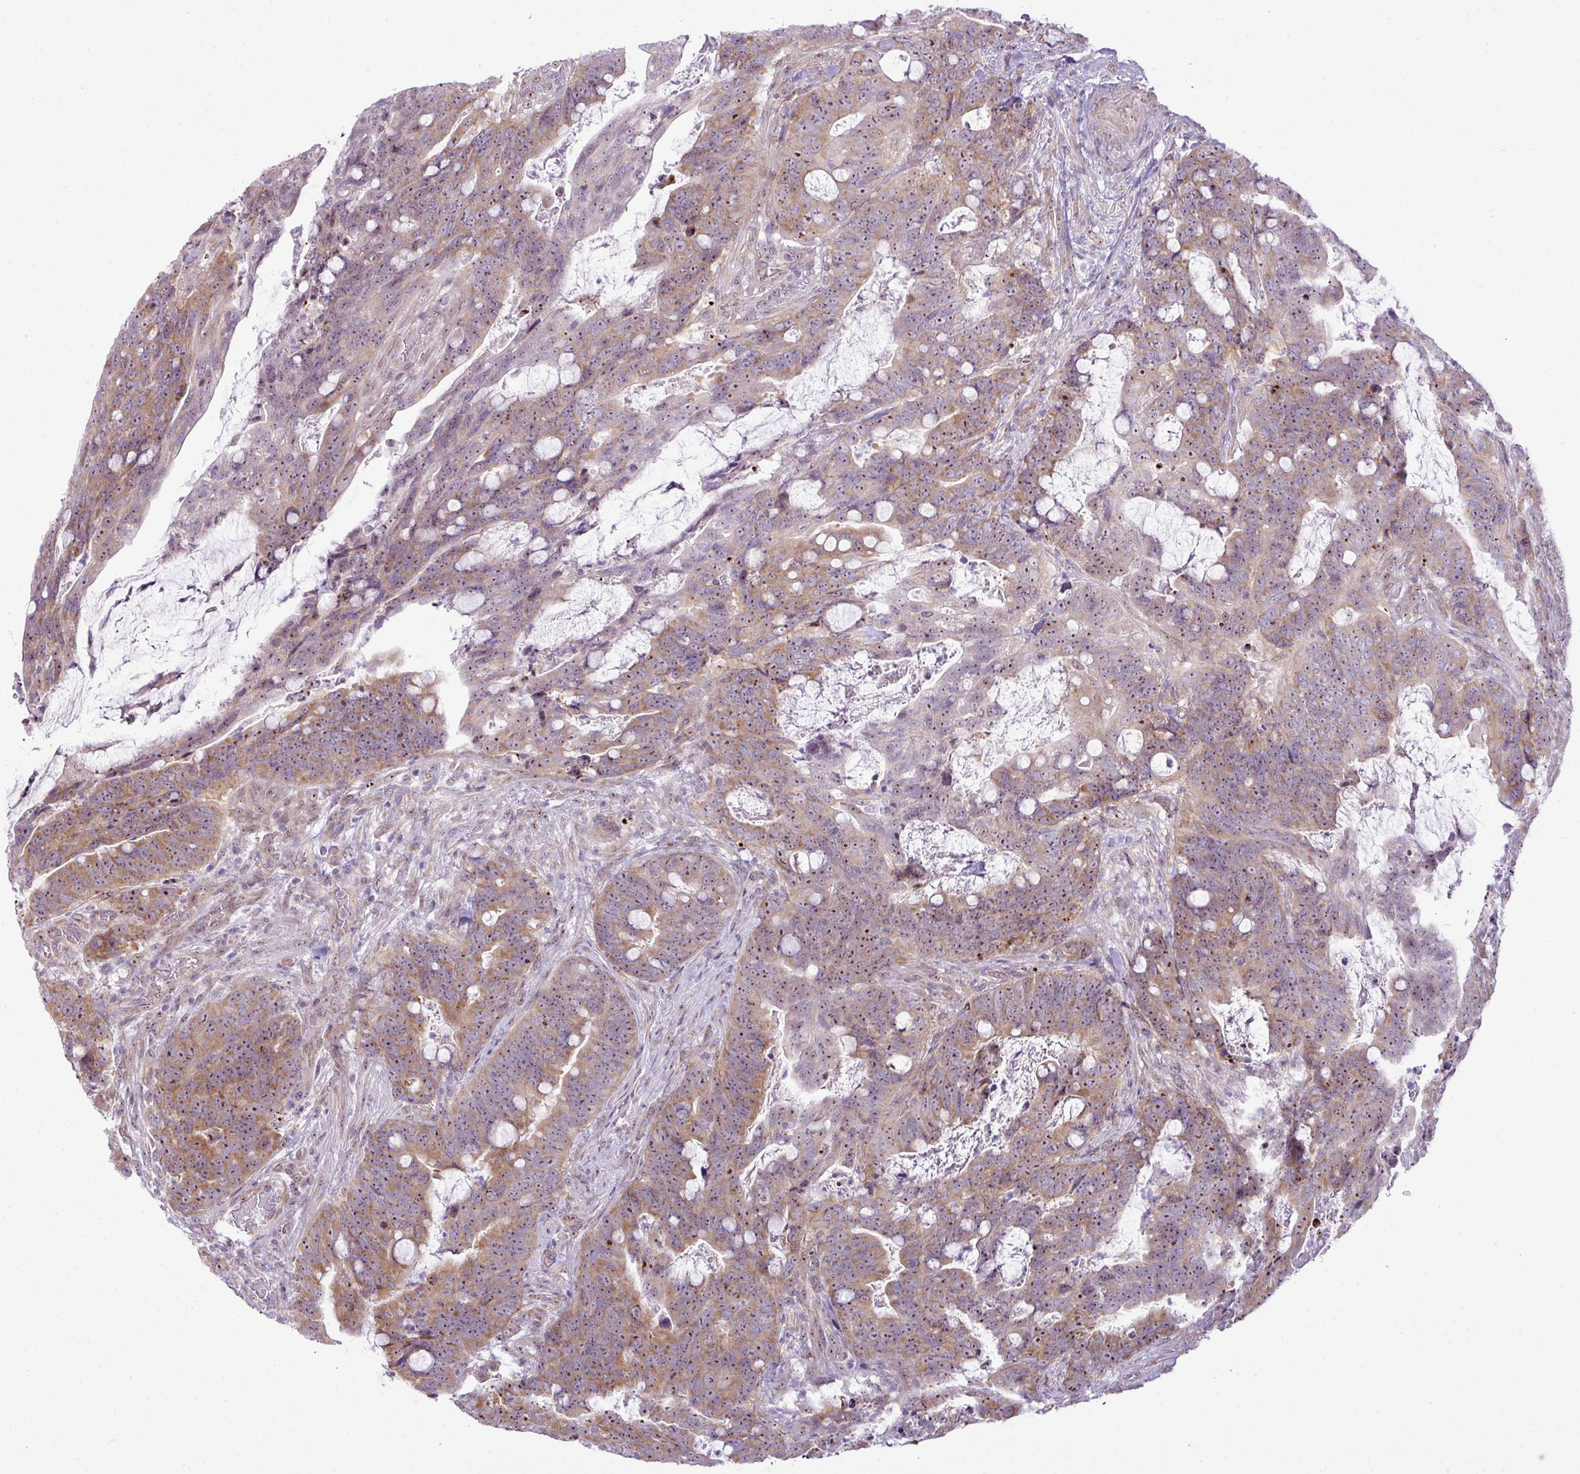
{"staining": {"intensity": "moderate", "quantity": ">75%", "location": "cytoplasmic/membranous,nuclear"}, "tissue": "colorectal cancer", "cell_type": "Tumor cells", "image_type": "cancer", "snomed": [{"axis": "morphology", "description": "Adenocarcinoma, NOS"}, {"axis": "topography", "description": "Colon"}], "caption": "Human adenocarcinoma (colorectal) stained with a protein marker demonstrates moderate staining in tumor cells.", "gene": "MAK16", "patient": {"sex": "female", "age": 82}}